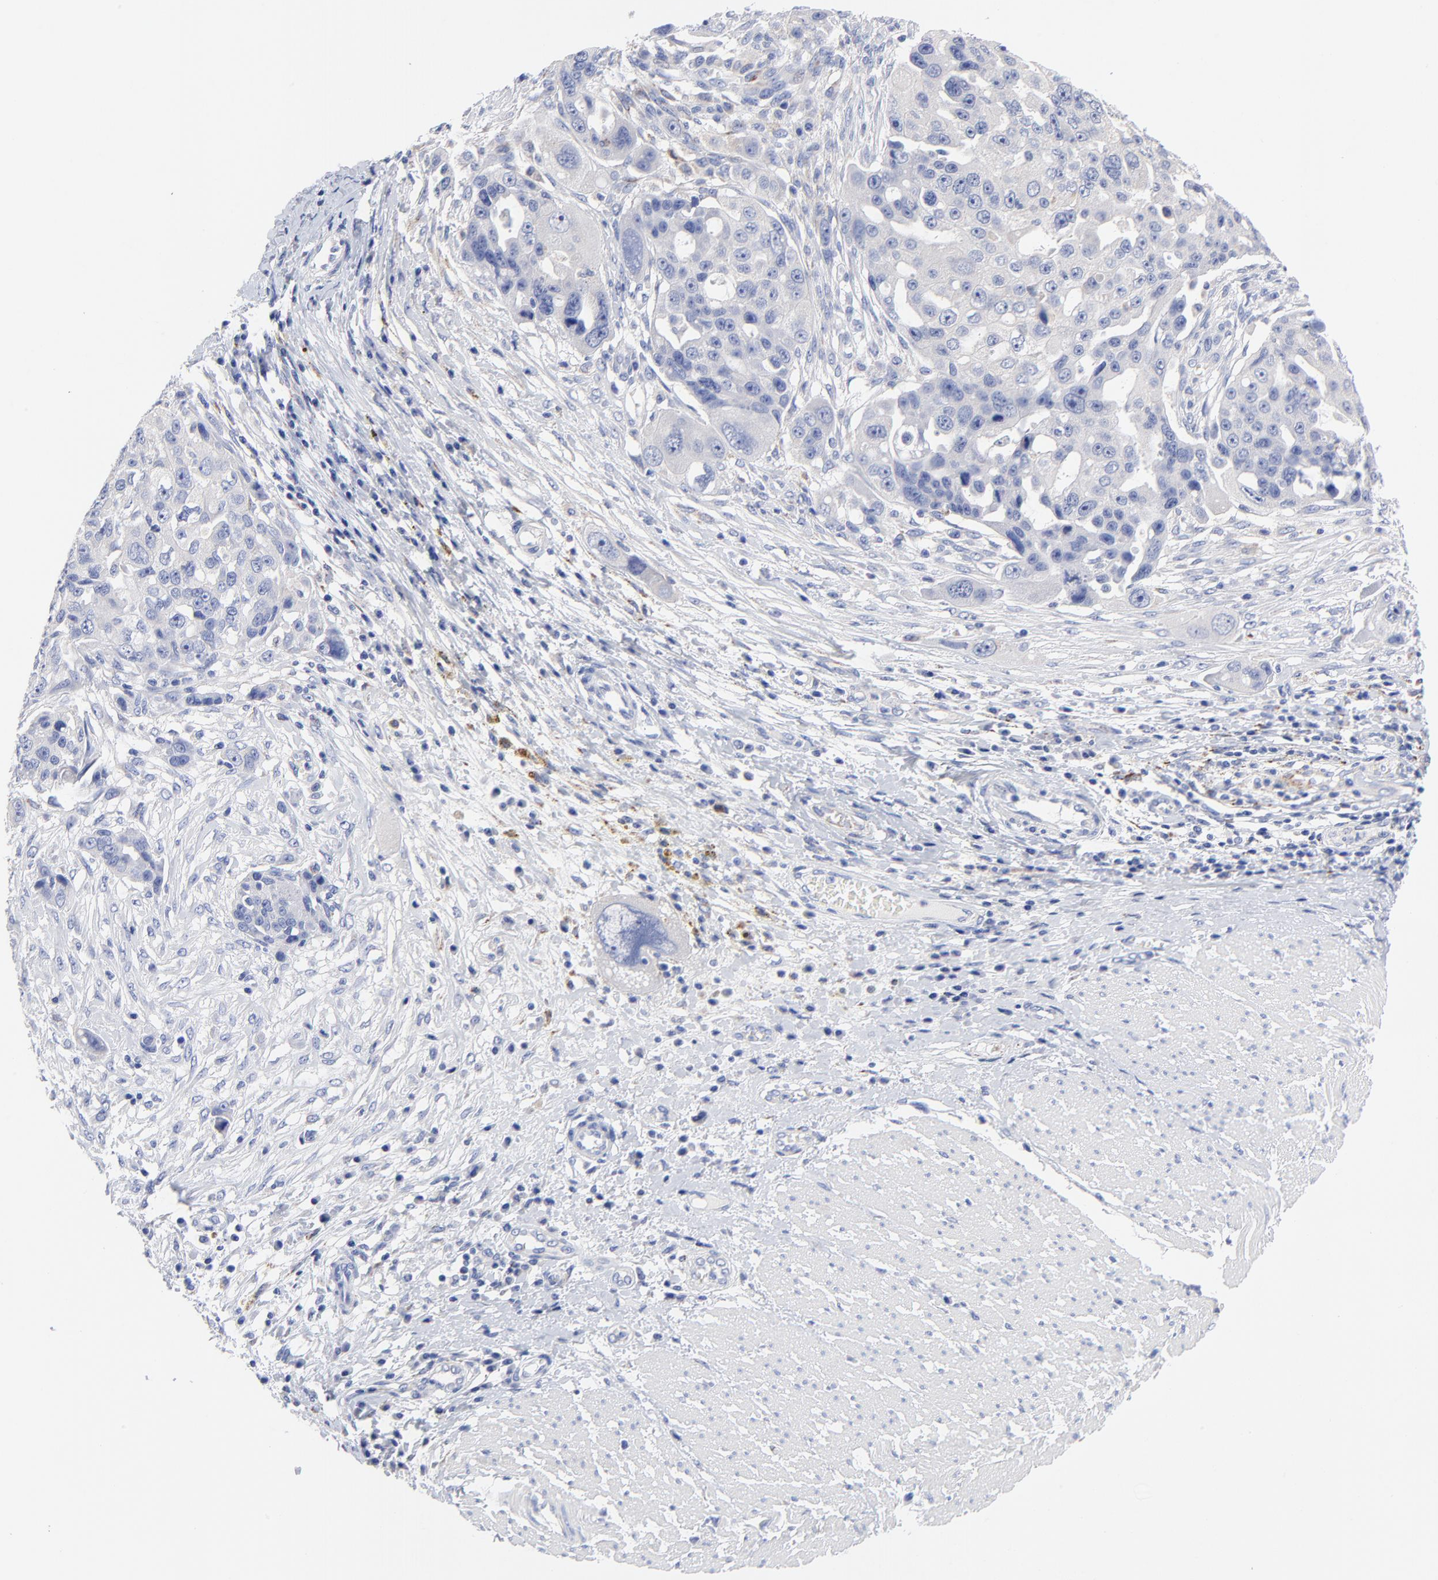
{"staining": {"intensity": "negative", "quantity": "none", "location": "none"}, "tissue": "ovarian cancer", "cell_type": "Tumor cells", "image_type": "cancer", "snomed": [{"axis": "morphology", "description": "Carcinoma, endometroid"}, {"axis": "topography", "description": "Ovary"}], "caption": "DAB (3,3'-diaminobenzidine) immunohistochemical staining of ovarian cancer demonstrates no significant positivity in tumor cells.", "gene": "FBXO10", "patient": {"sex": "female", "age": 75}}